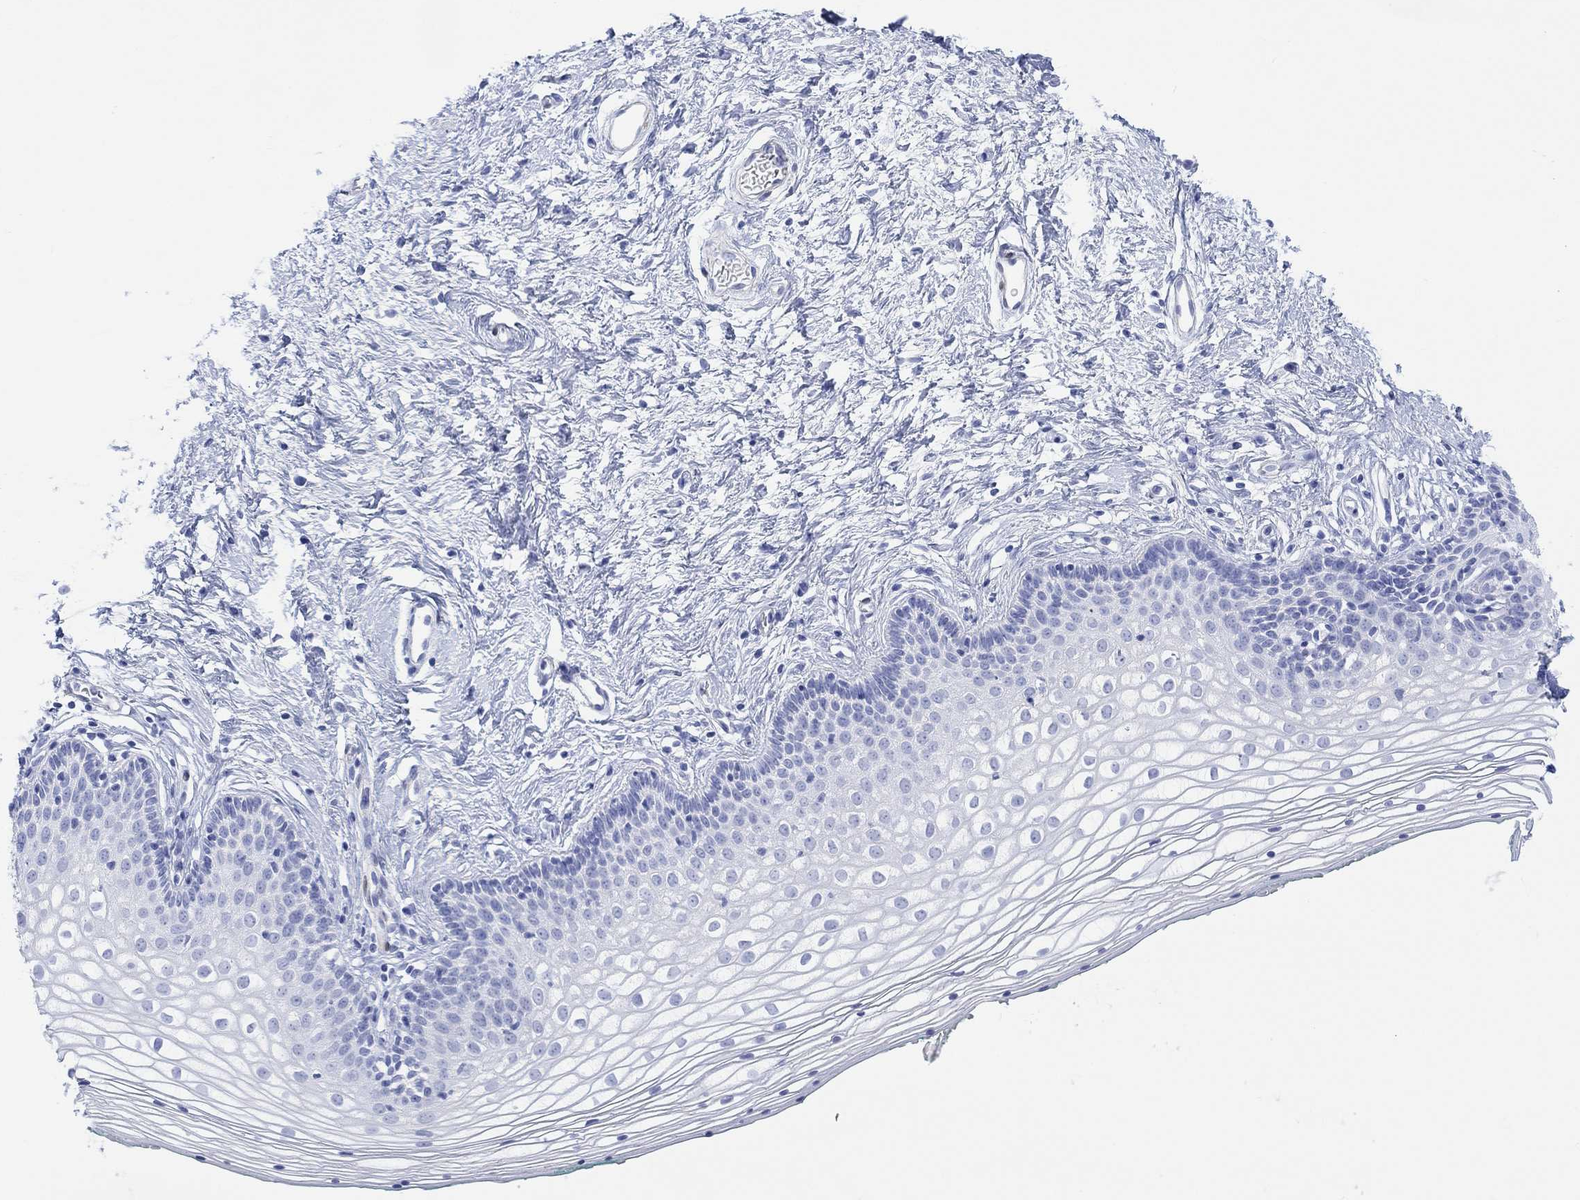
{"staining": {"intensity": "negative", "quantity": "none", "location": "none"}, "tissue": "vagina", "cell_type": "Squamous epithelial cells", "image_type": "normal", "snomed": [{"axis": "morphology", "description": "Normal tissue, NOS"}, {"axis": "topography", "description": "Vagina"}], "caption": "Immunohistochemistry (IHC) micrograph of unremarkable vagina: vagina stained with DAB (3,3'-diaminobenzidine) displays no significant protein positivity in squamous epithelial cells.", "gene": "TPPP3", "patient": {"sex": "female", "age": 36}}